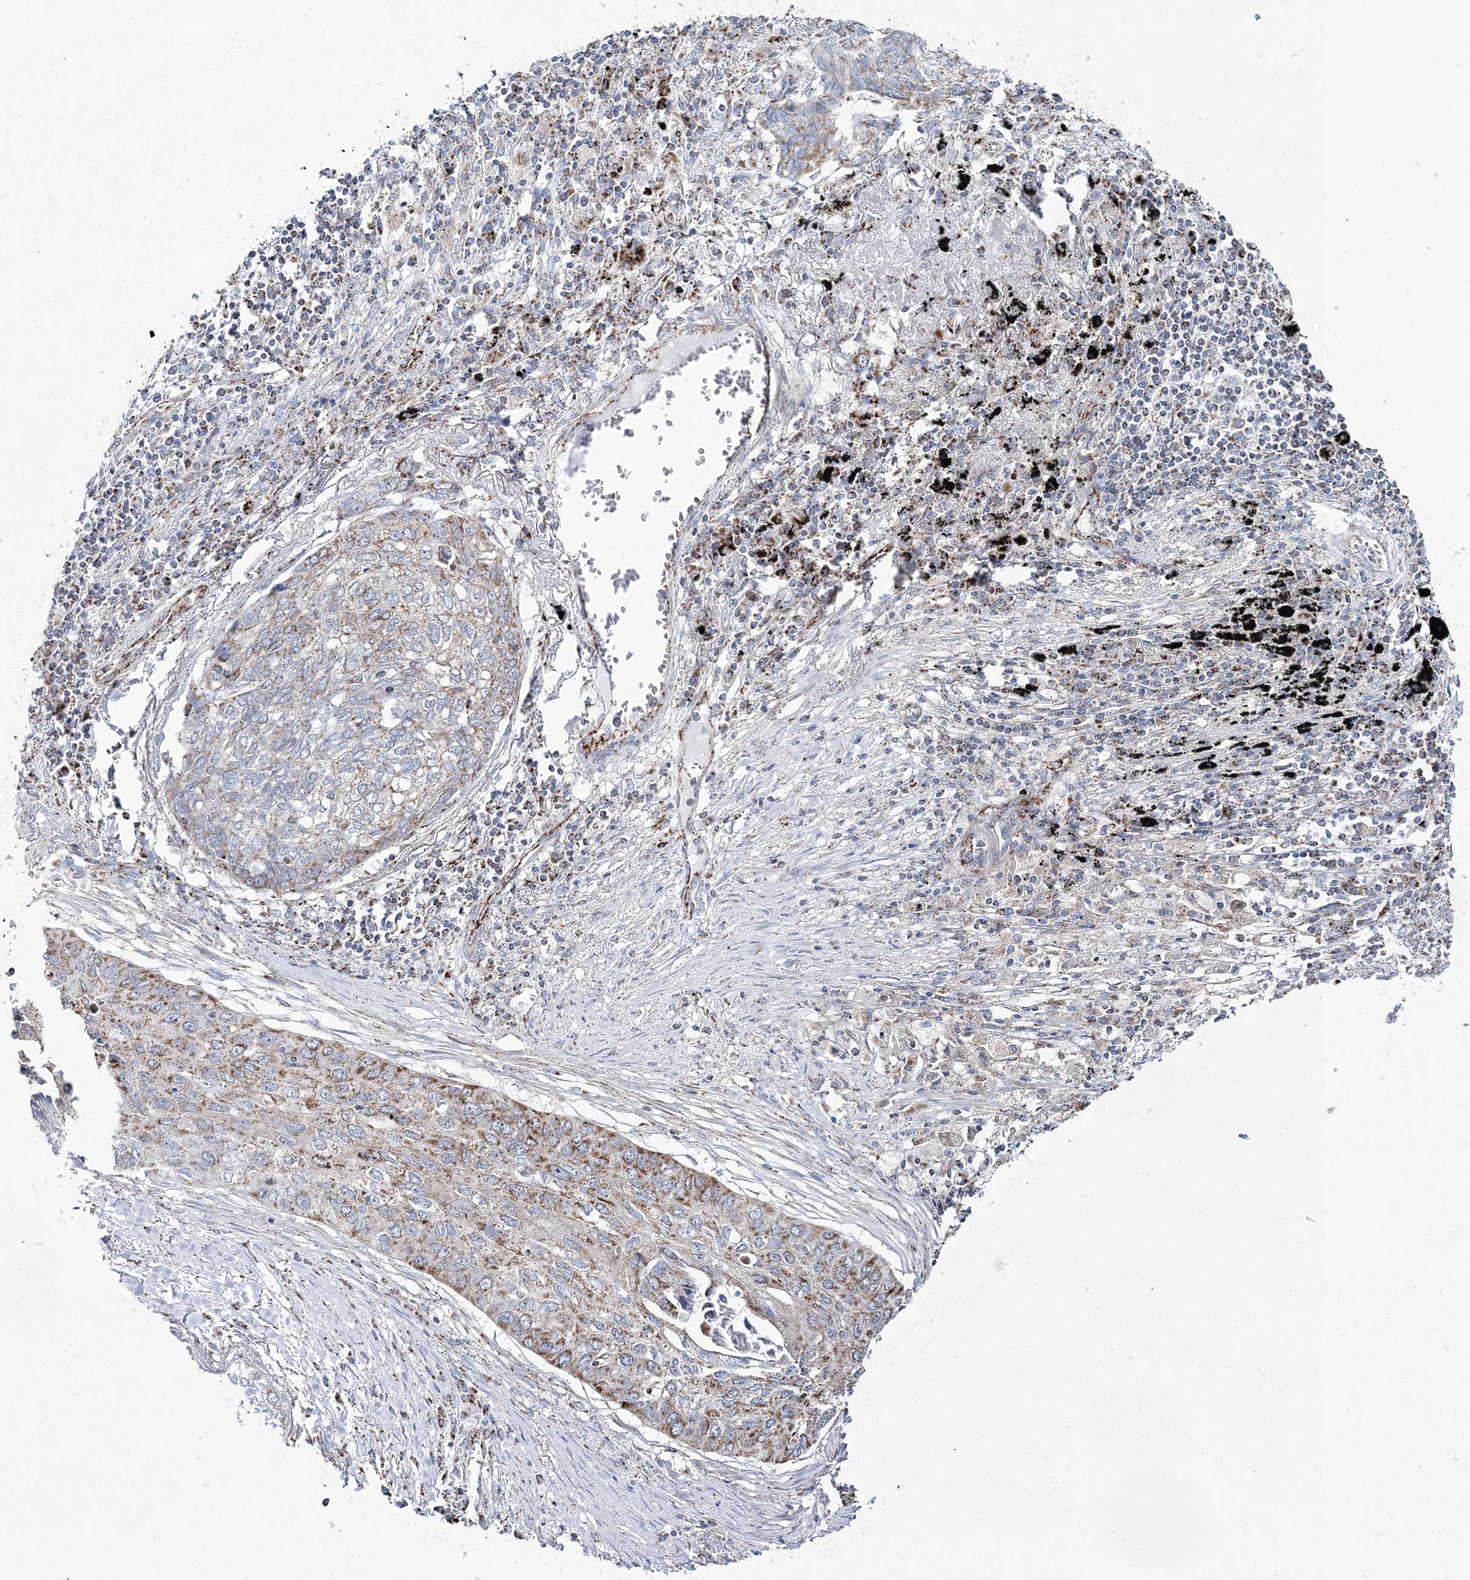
{"staining": {"intensity": "moderate", "quantity": "25%-75%", "location": "cytoplasmic/membranous"}, "tissue": "lung cancer", "cell_type": "Tumor cells", "image_type": "cancer", "snomed": [{"axis": "morphology", "description": "Squamous cell carcinoma, NOS"}, {"axis": "topography", "description": "Lung"}], "caption": "Human lung cancer stained for a protein (brown) reveals moderate cytoplasmic/membranous positive expression in about 25%-75% of tumor cells.", "gene": "HIBCH", "patient": {"sex": "female", "age": 63}}